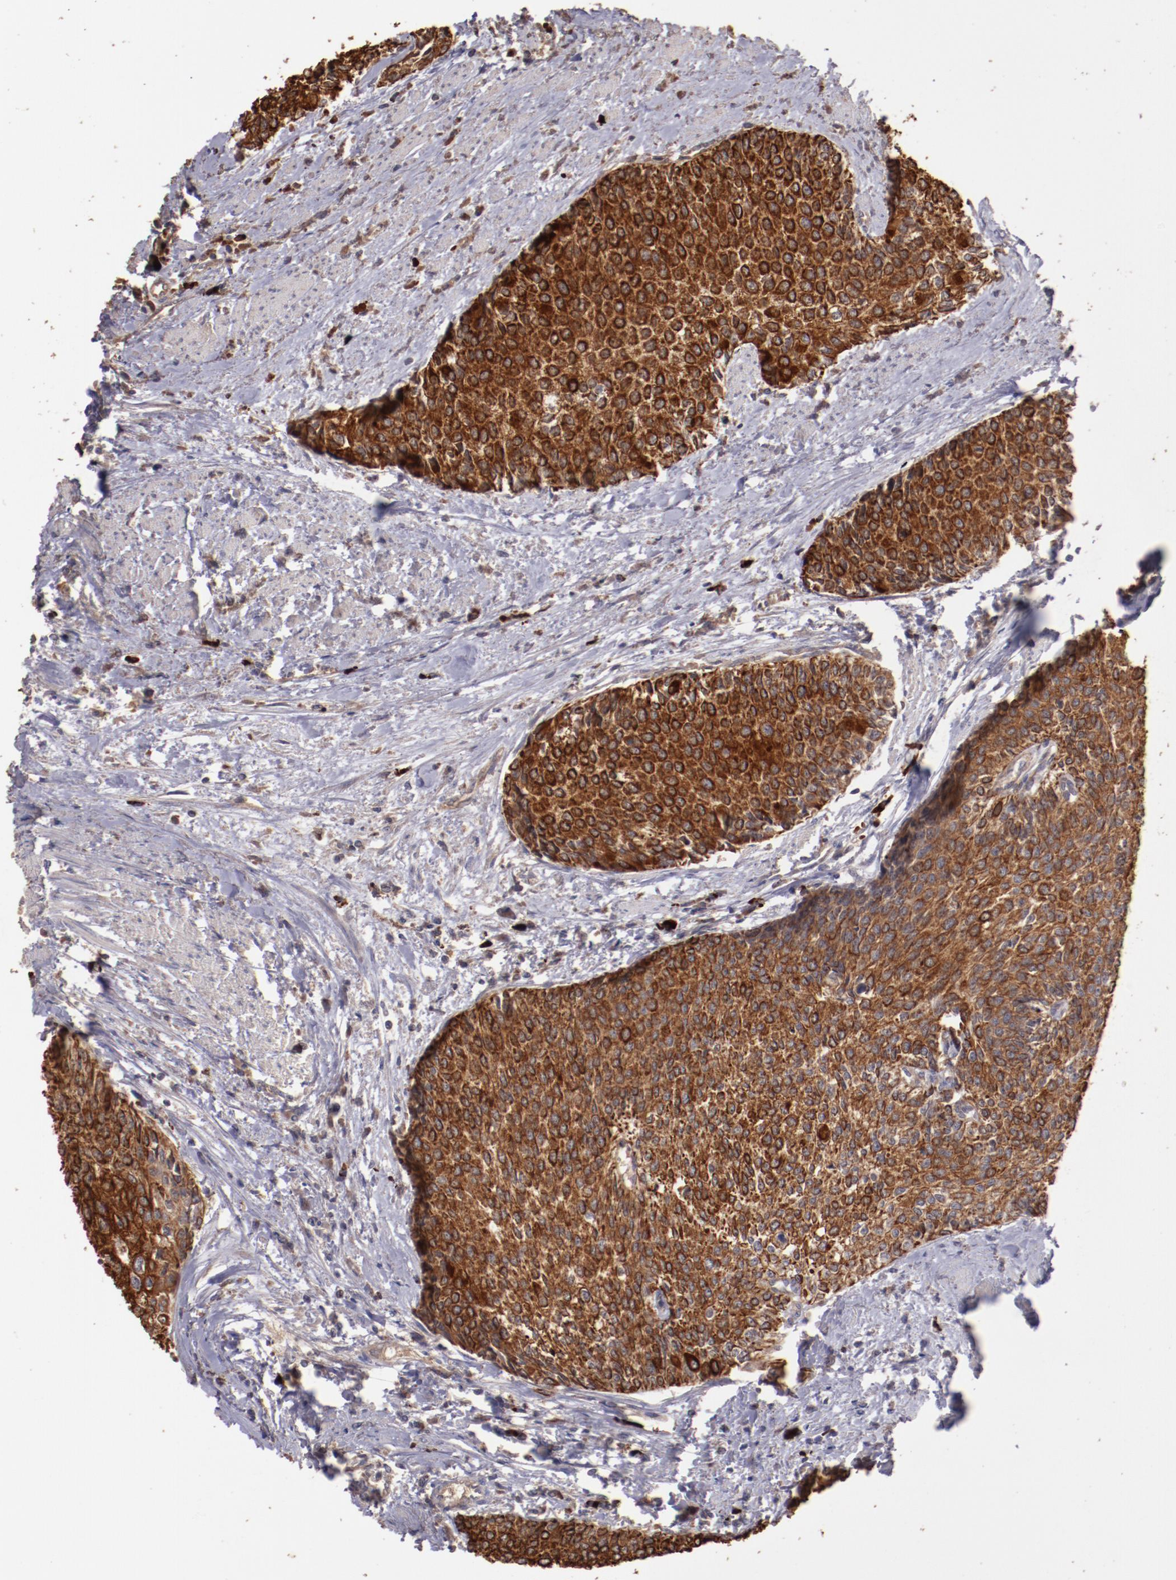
{"staining": {"intensity": "moderate", "quantity": ">75%", "location": "cytoplasmic/membranous"}, "tissue": "urothelial cancer", "cell_type": "Tumor cells", "image_type": "cancer", "snomed": [{"axis": "morphology", "description": "Urothelial carcinoma, Low grade"}, {"axis": "topography", "description": "Urinary bladder"}], "caption": "IHC staining of urothelial carcinoma (low-grade), which exhibits medium levels of moderate cytoplasmic/membranous positivity in about >75% of tumor cells indicating moderate cytoplasmic/membranous protein staining. The staining was performed using DAB (3,3'-diaminobenzidine) (brown) for protein detection and nuclei were counterstained in hematoxylin (blue).", "gene": "SRRD", "patient": {"sex": "female", "age": 73}}